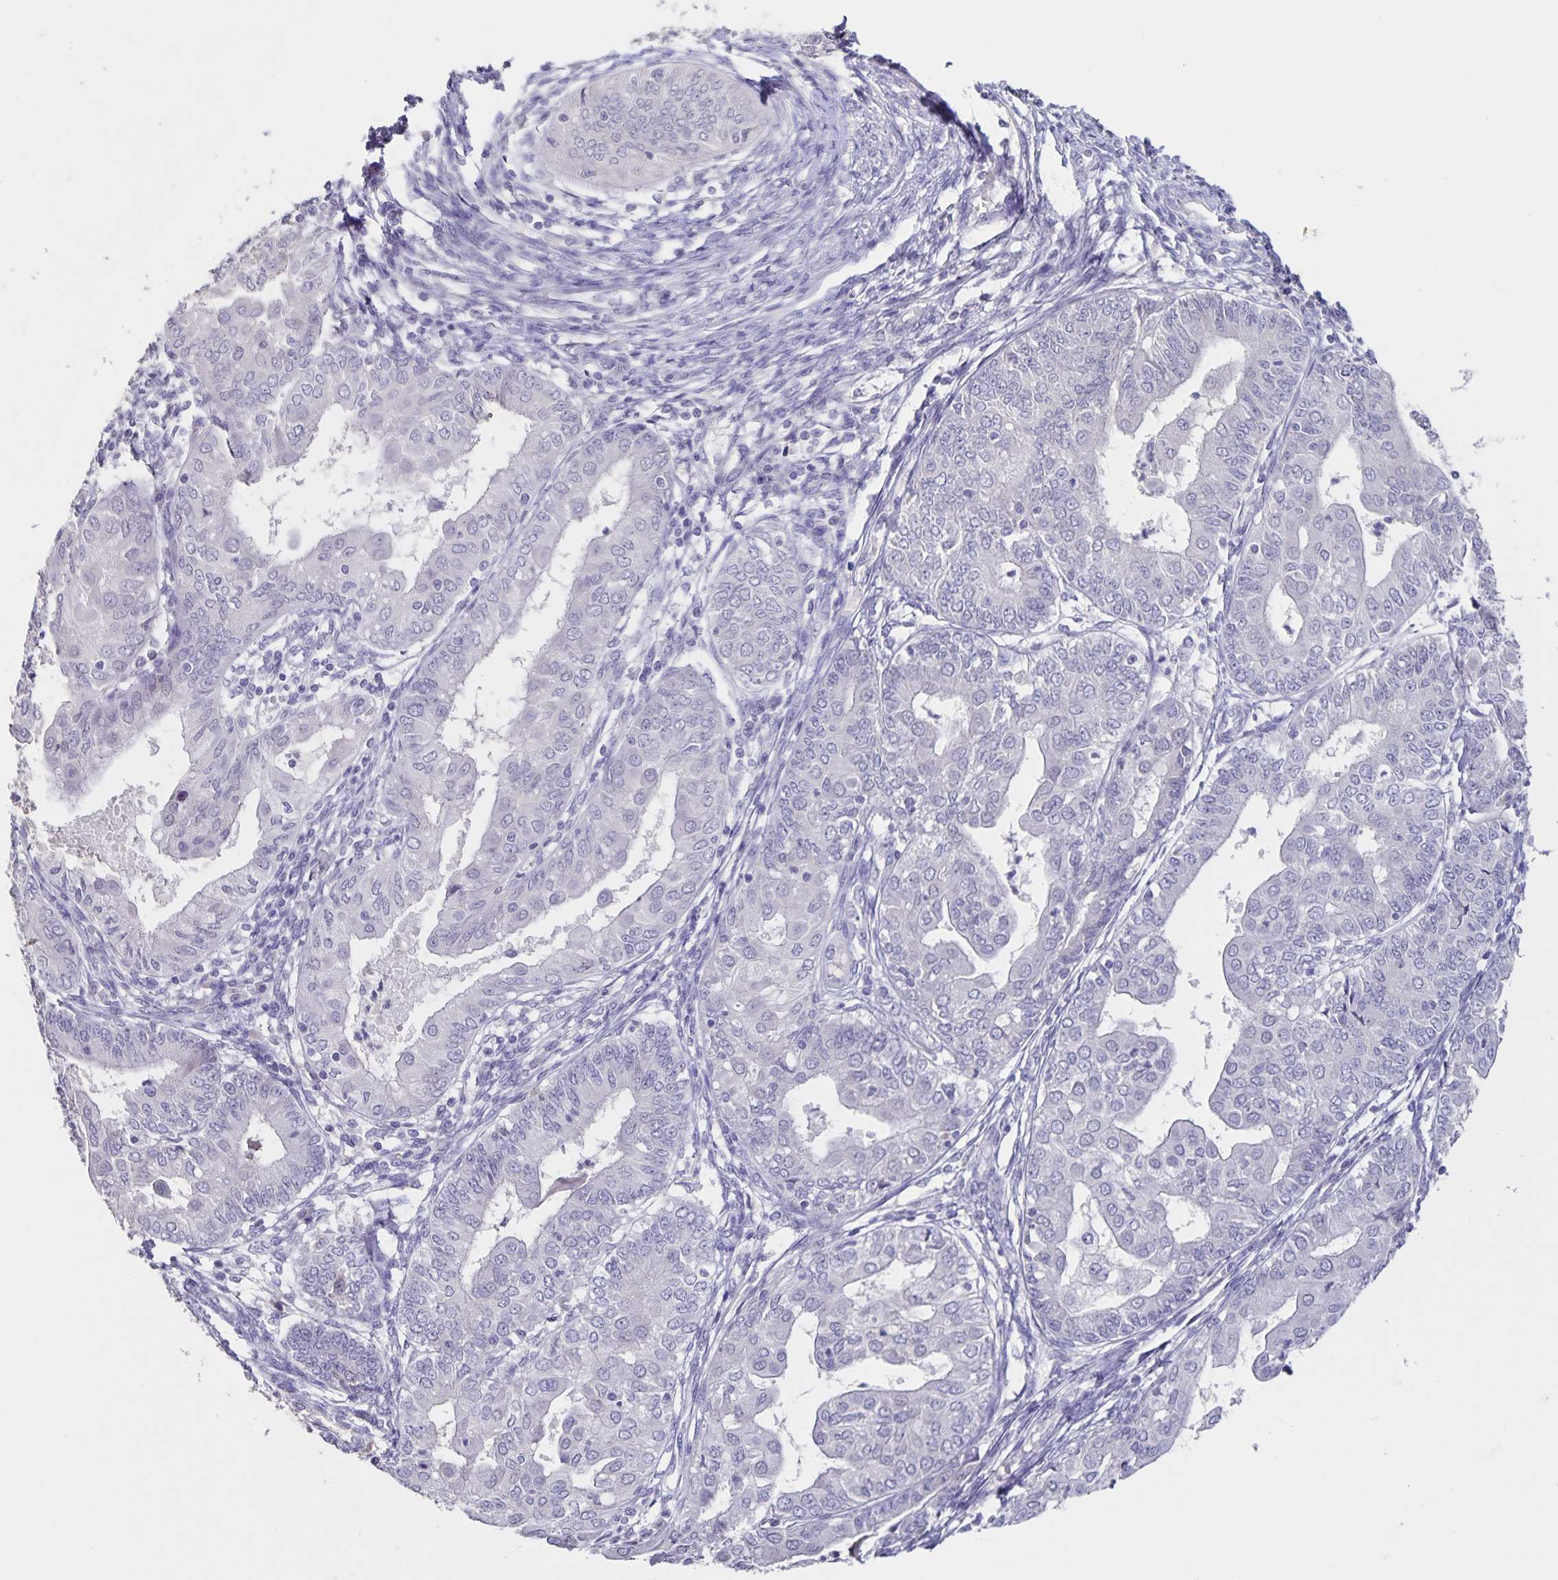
{"staining": {"intensity": "negative", "quantity": "none", "location": "none"}, "tissue": "endometrial cancer", "cell_type": "Tumor cells", "image_type": "cancer", "snomed": [{"axis": "morphology", "description": "Adenocarcinoma, NOS"}, {"axis": "topography", "description": "Endometrium"}], "caption": "Human adenocarcinoma (endometrial) stained for a protein using IHC displays no expression in tumor cells.", "gene": "INSL5", "patient": {"sex": "female", "age": 68}}